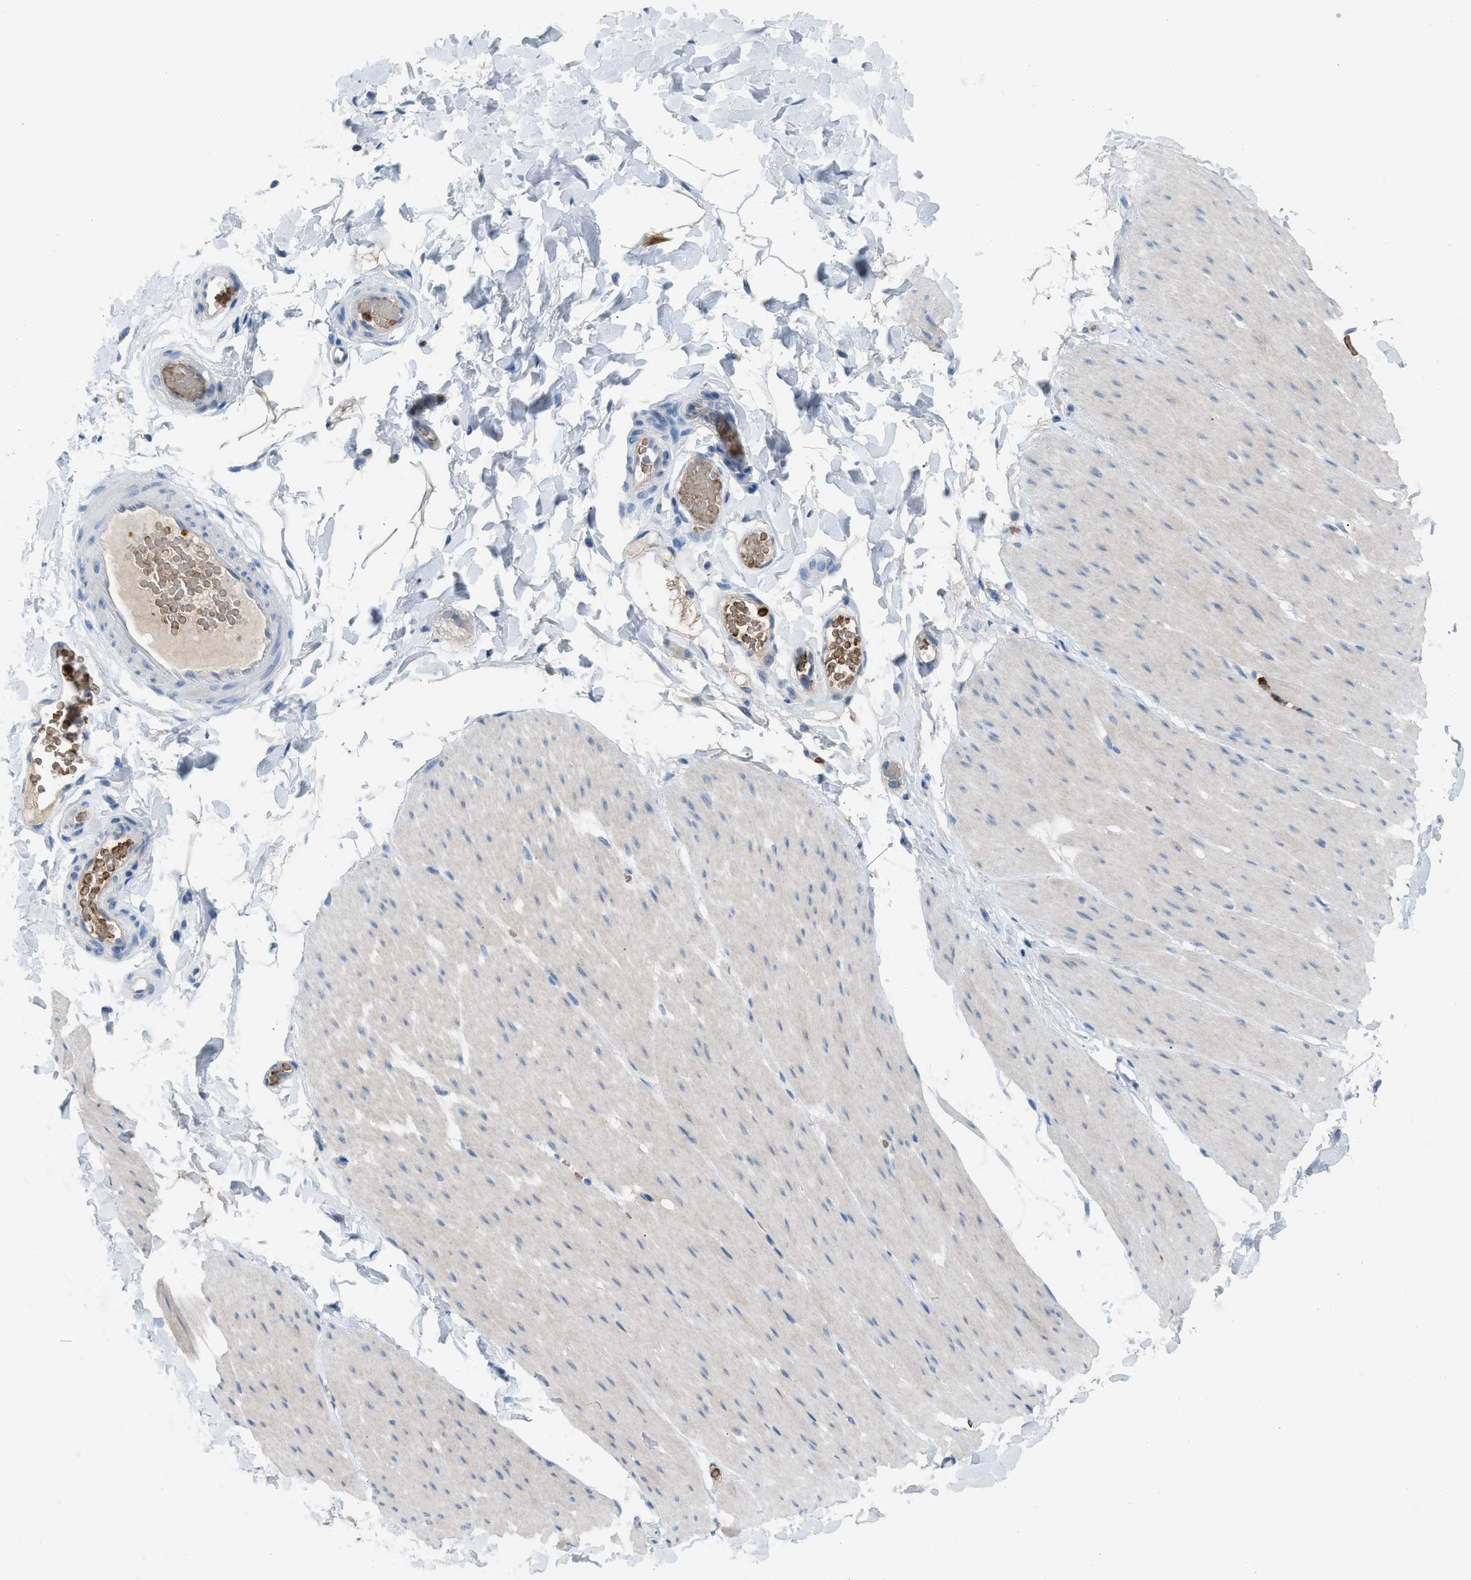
{"staining": {"intensity": "negative", "quantity": "none", "location": "none"}, "tissue": "smooth muscle", "cell_type": "Smooth muscle cells", "image_type": "normal", "snomed": [{"axis": "morphology", "description": "Normal tissue, NOS"}, {"axis": "topography", "description": "Smooth muscle"}, {"axis": "topography", "description": "Colon"}], "caption": "Histopathology image shows no protein positivity in smooth muscle cells of normal smooth muscle.", "gene": "CFAP77", "patient": {"sex": "male", "age": 67}}